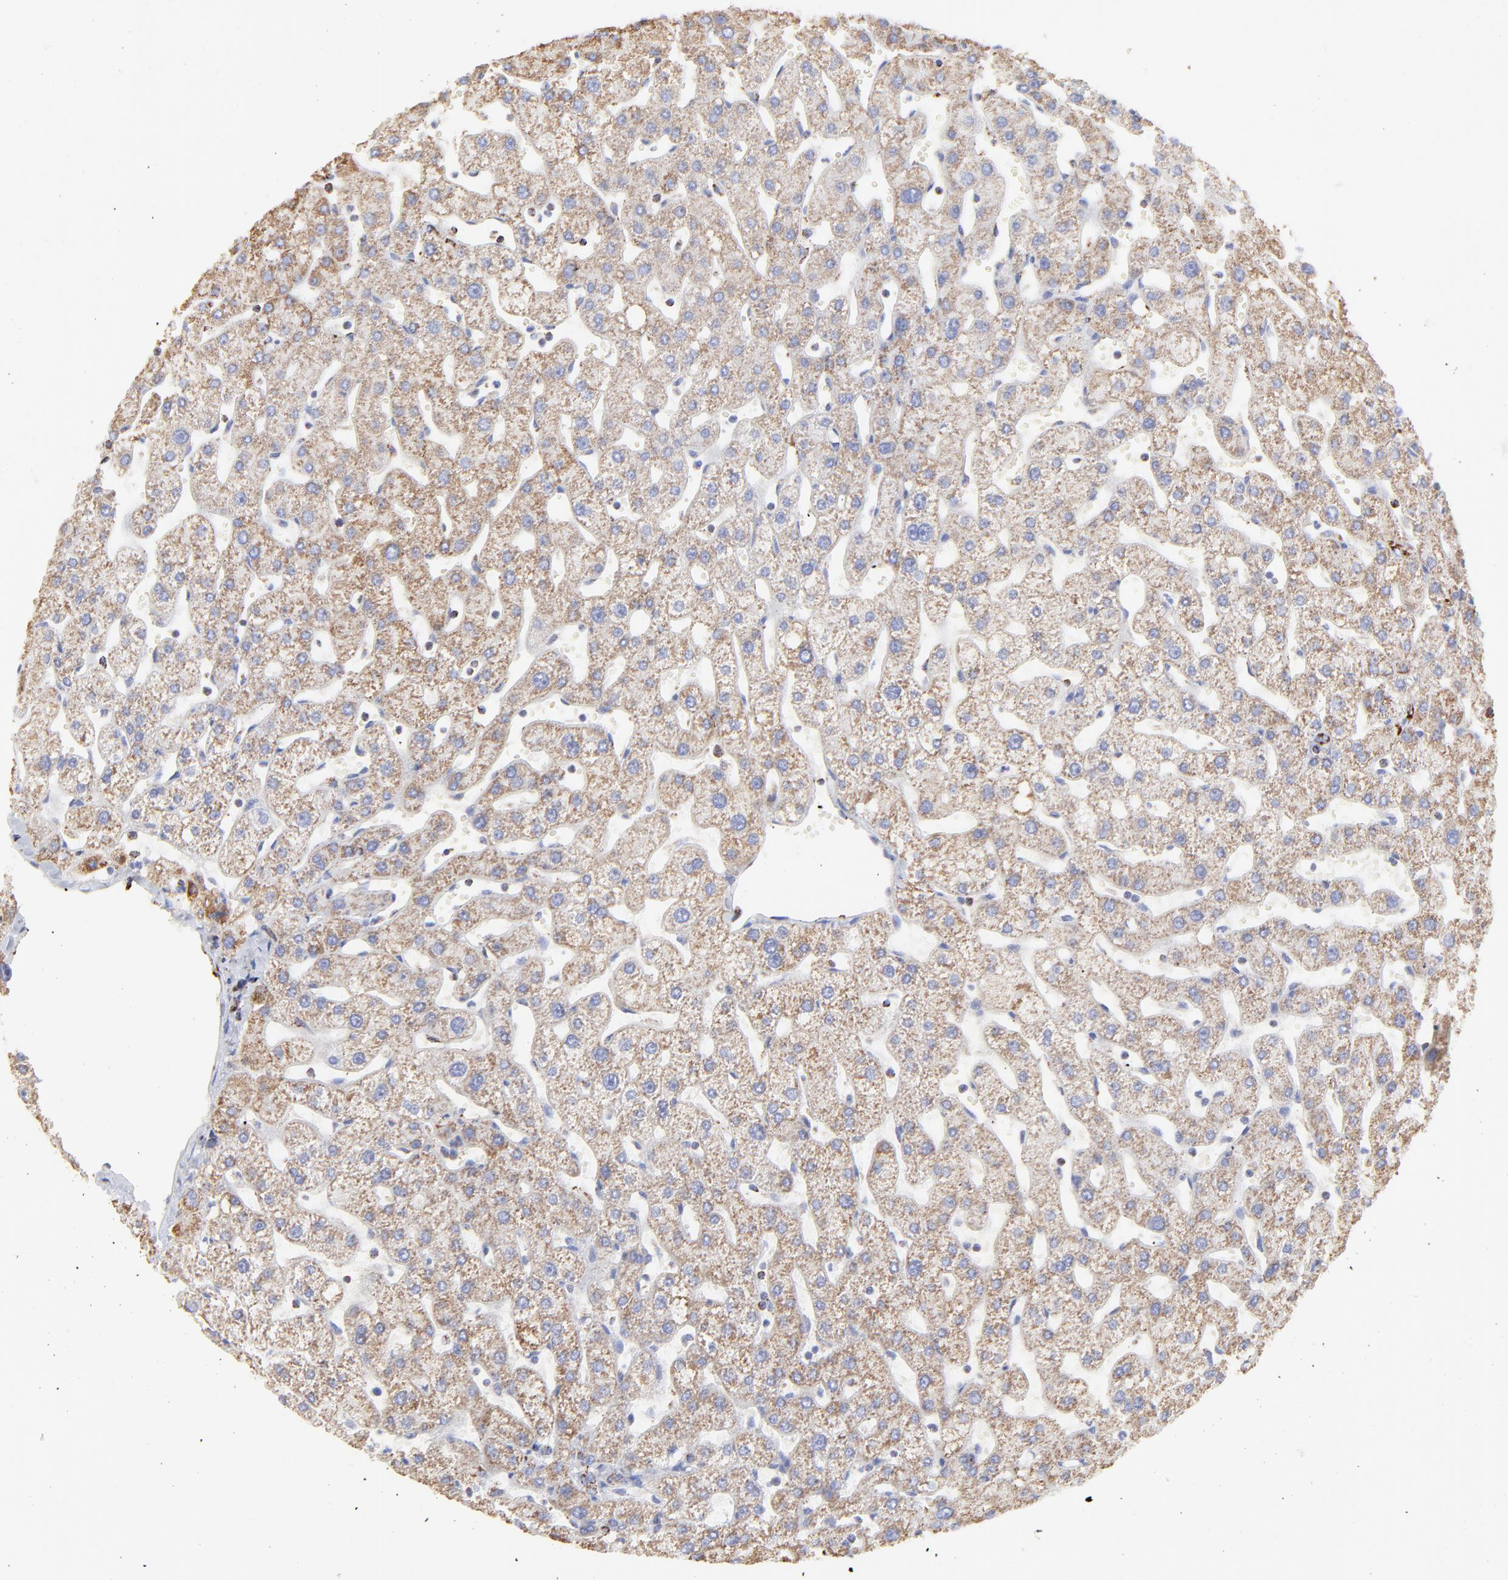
{"staining": {"intensity": "moderate", "quantity": ">75%", "location": "cytoplasmic/membranous"}, "tissue": "liver", "cell_type": "Cholangiocytes", "image_type": "normal", "snomed": [{"axis": "morphology", "description": "Normal tissue, NOS"}, {"axis": "topography", "description": "Liver"}], "caption": "Immunohistochemical staining of benign human liver shows moderate cytoplasmic/membranous protein expression in about >75% of cholangiocytes.", "gene": "COX4I1", "patient": {"sex": "male", "age": 67}}